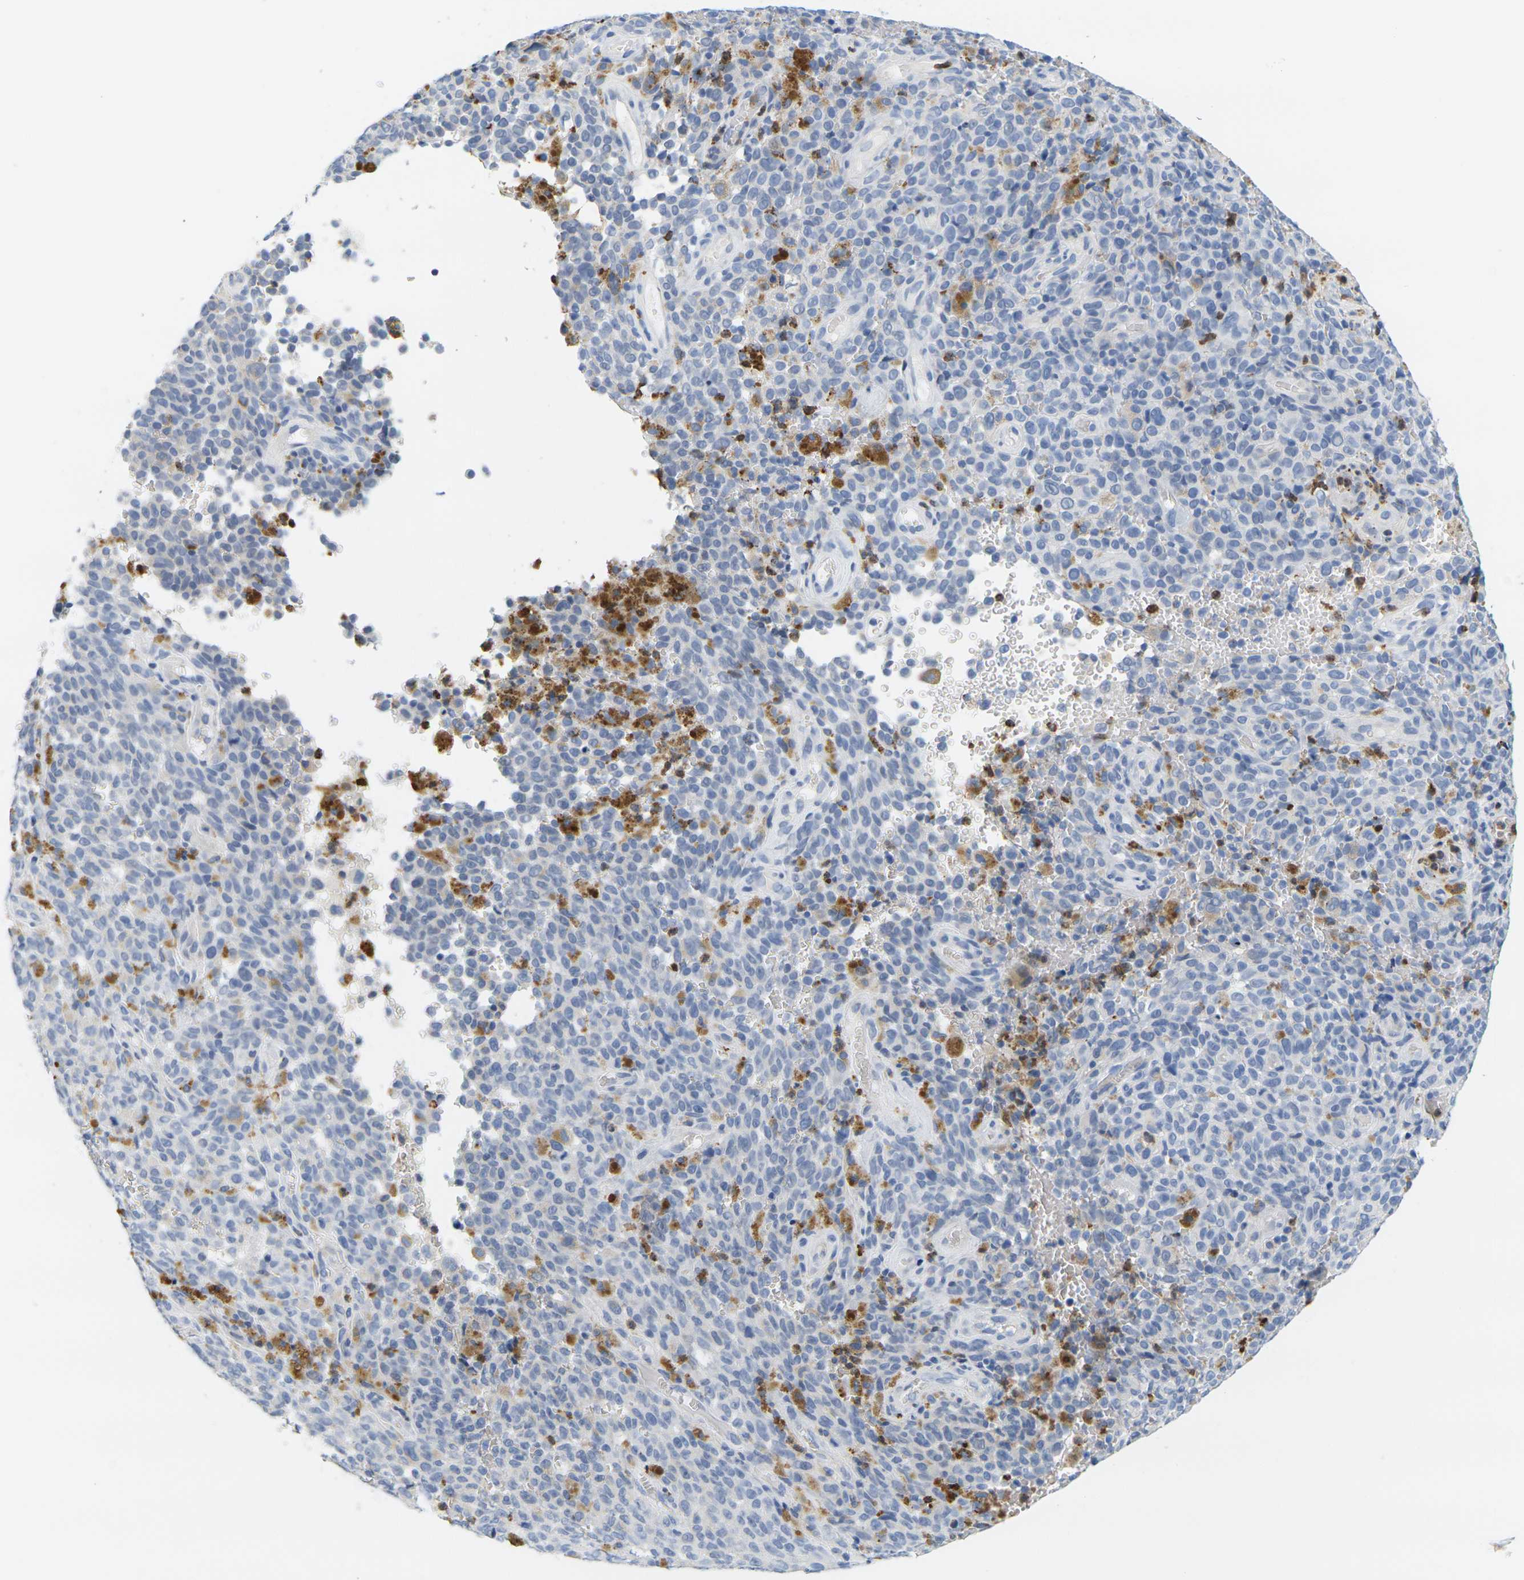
{"staining": {"intensity": "negative", "quantity": "none", "location": "none"}, "tissue": "melanoma", "cell_type": "Tumor cells", "image_type": "cancer", "snomed": [{"axis": "morphology", "description": "Malignant melanoma, NOS"}, {"axis": "topography", "description": "Skin"}], "caption": "High magnification brightfield microscopy of malignant melanoma stained with DAB (3,3'-diaminobenzidine) (brown) and counterstained with hematoxylin (blue): tumor cells show no significant expression. Nuclei are stained in blue.", "gene": "KLK5", "patient": {"sex": "female", "age": 82}}